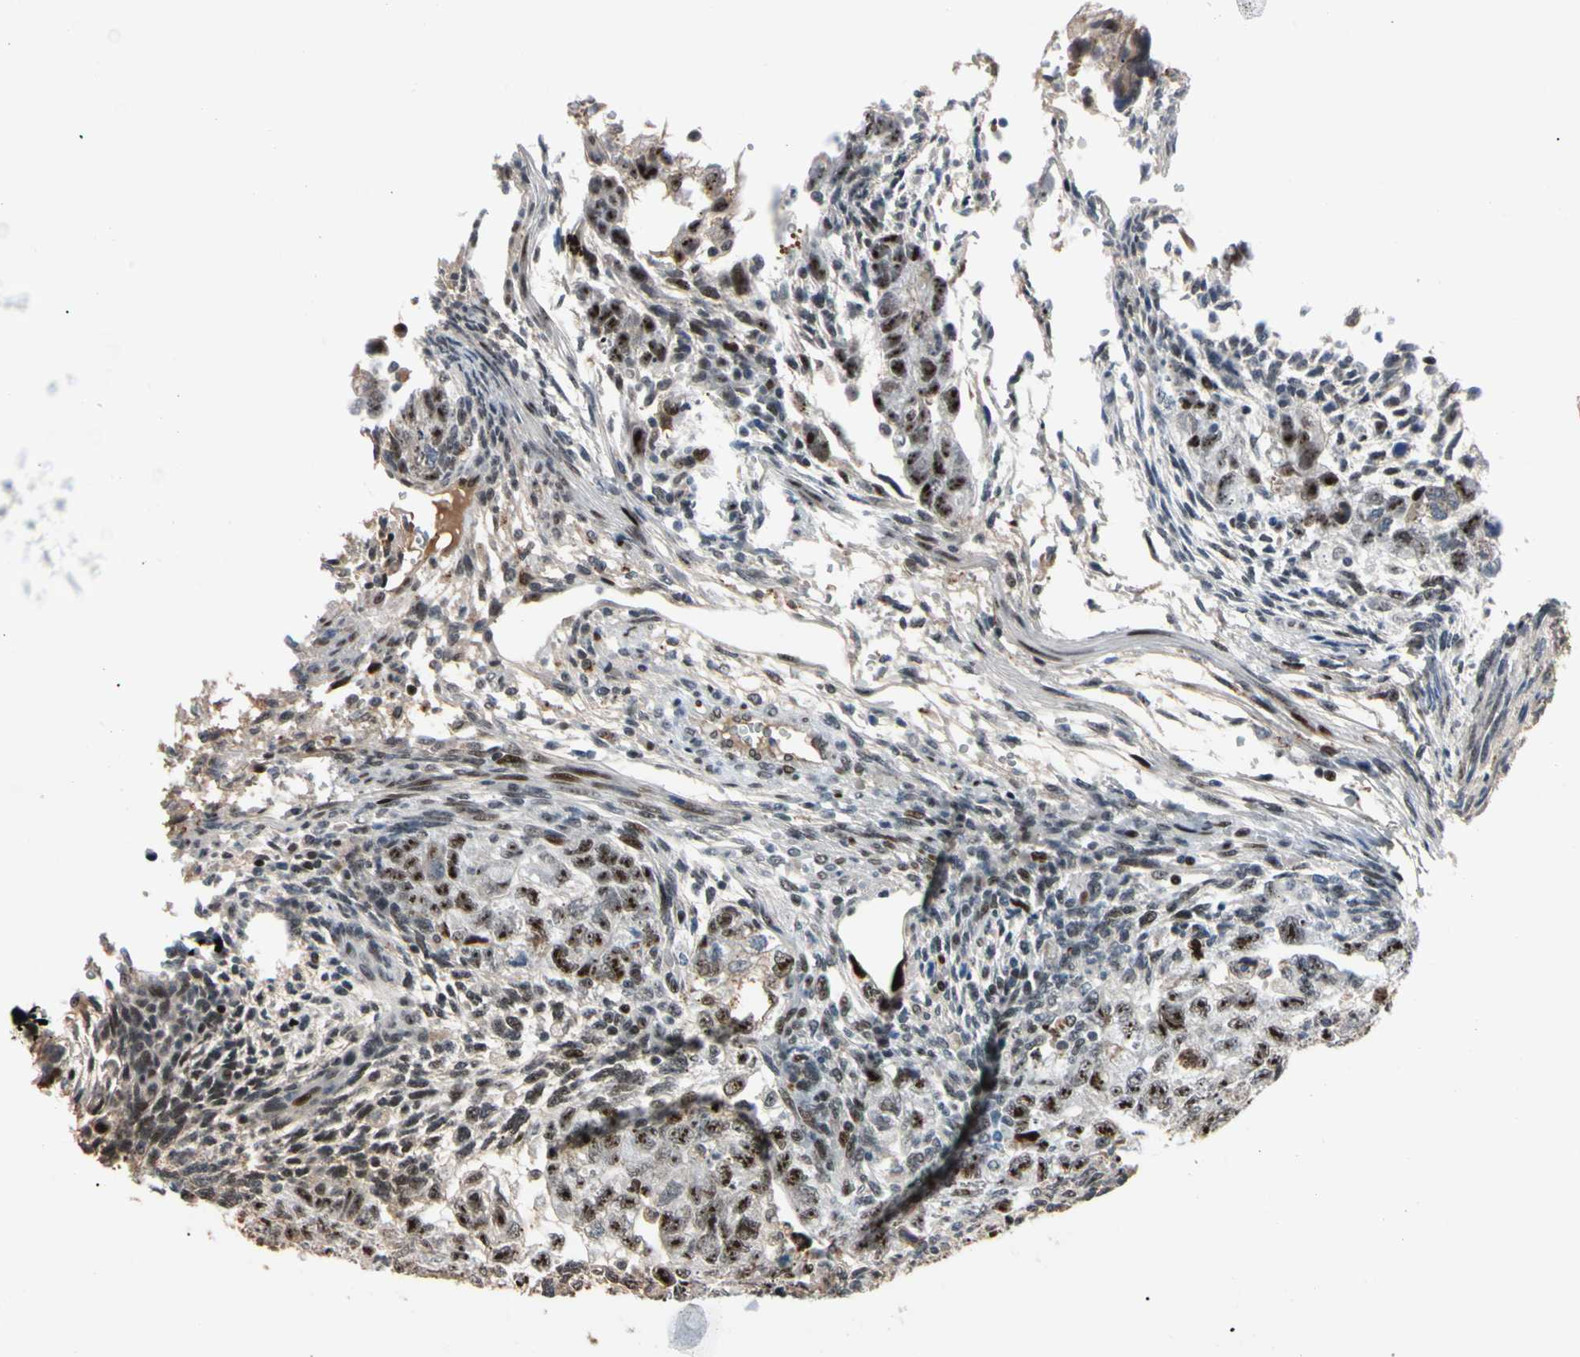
{"staining": {"intensity": "moderate", "quantity": "25%-75%", "location": "nuclear"}, "tissue": "testis cancer", "cell_type": "Tumor cells", "image_type": "cancer", "snomed": [{"axis": "morphology", "description": "Normal tissue, NOS"}, {"axis": "morphology", "description": "Carcinoma, Embryonal, NOS"}, {"axis": "topography", "description": "Testis"}], "caption": "Moderate nuclear expression for a protein is appreciated in about 25%-75% of tumor cells of testis embryonal carcinoma using immunohistochemistry (IHC).", "gene": "FOXO3", "patient": {"sex": "male", "age": 36}}